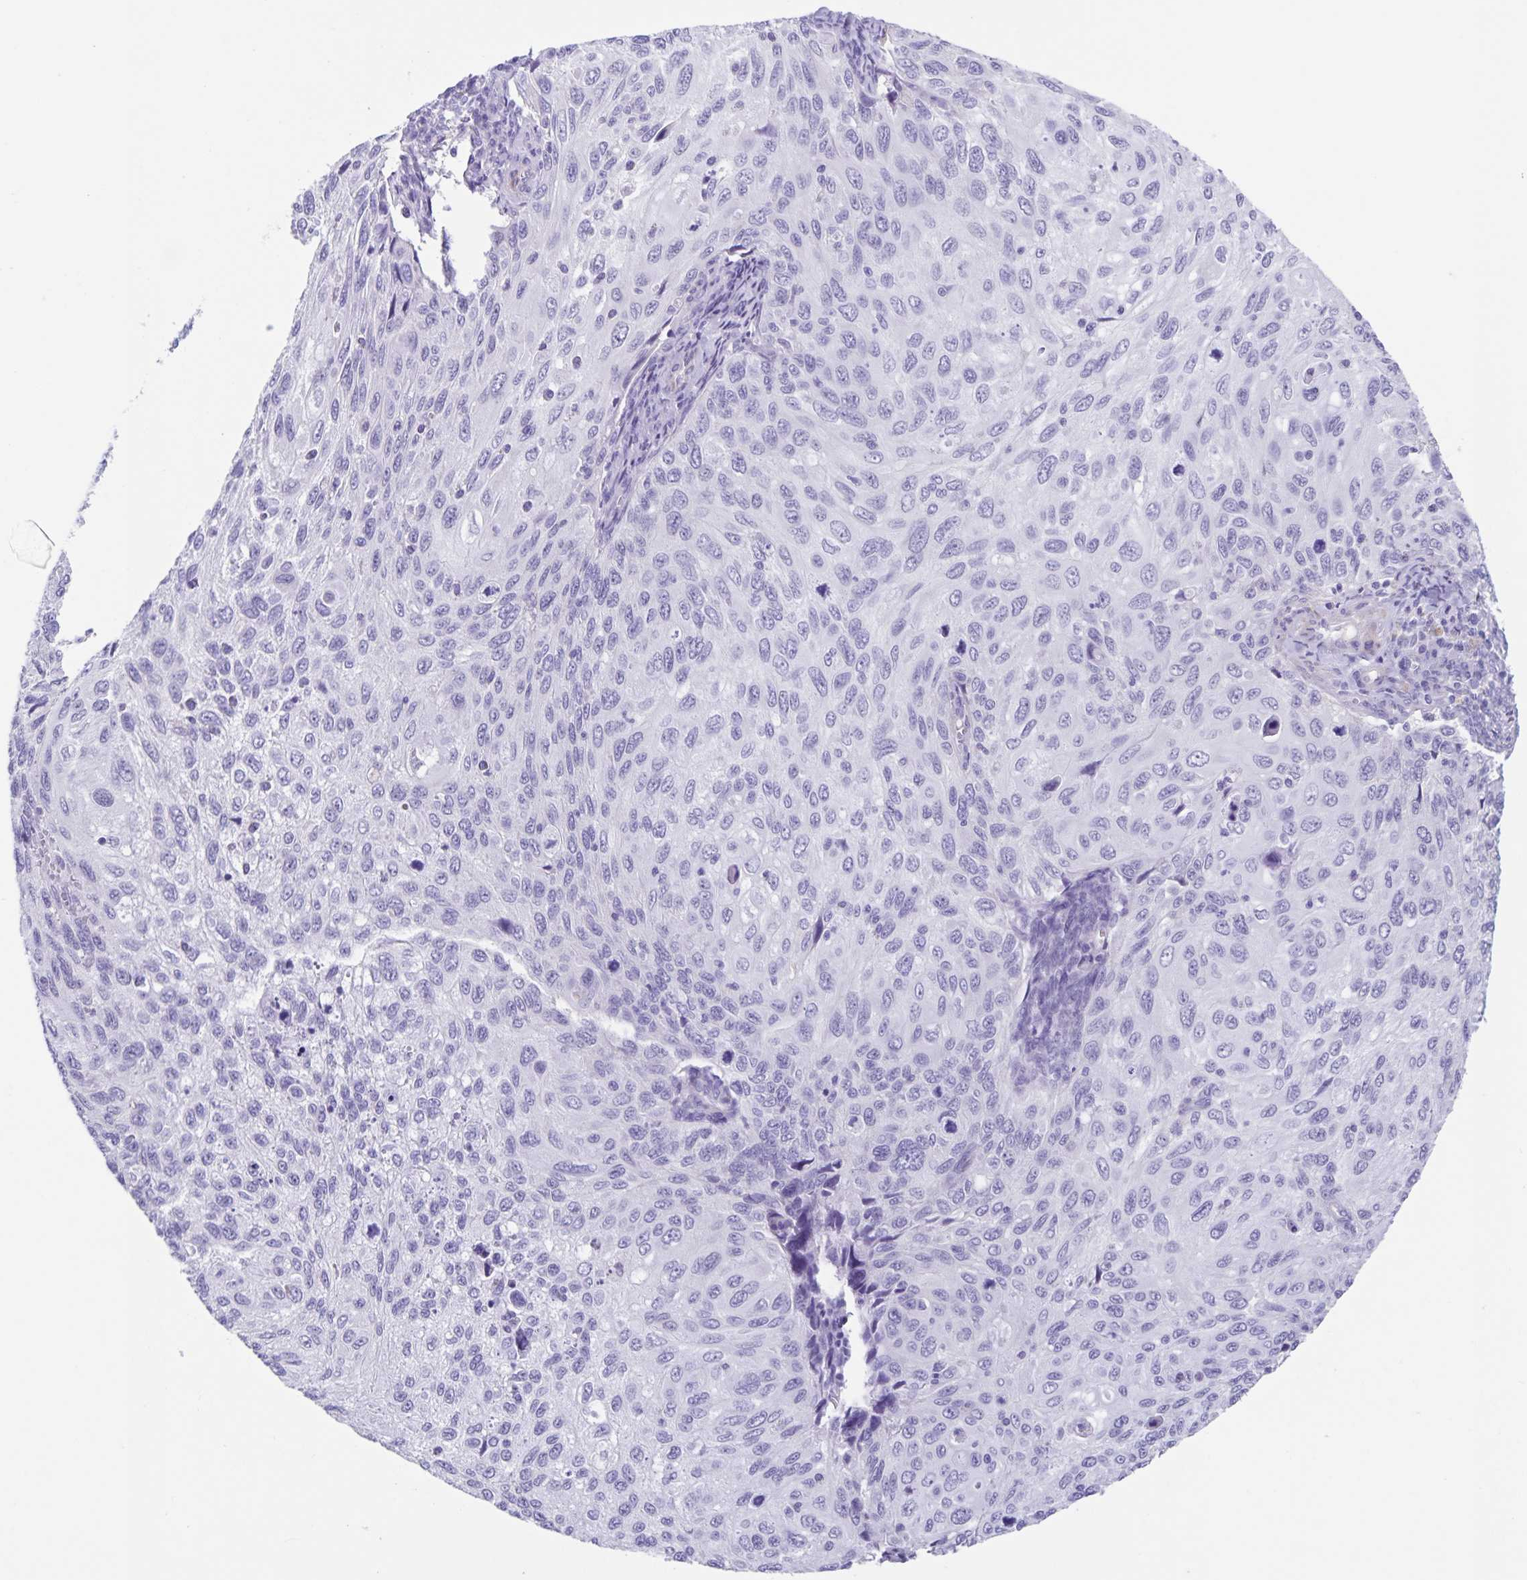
{"staining": {"intensity": "negative", "quantity": "none", "location": "none"}, "tissue": "cervical cancer", "cell_type": "Tumor cells", "image_type": "cancer", "snomed": [{"axis": "morphology", "description": "Squamous cell carcinoma, NOS"}, {"axis": "topography", "description": "Cervix"}], "caption": "Tumor cells are negative for brown protein staining in cervical cancer.", "gene": "C11orf42", "patient": {"sex": "female", "age": 70}}